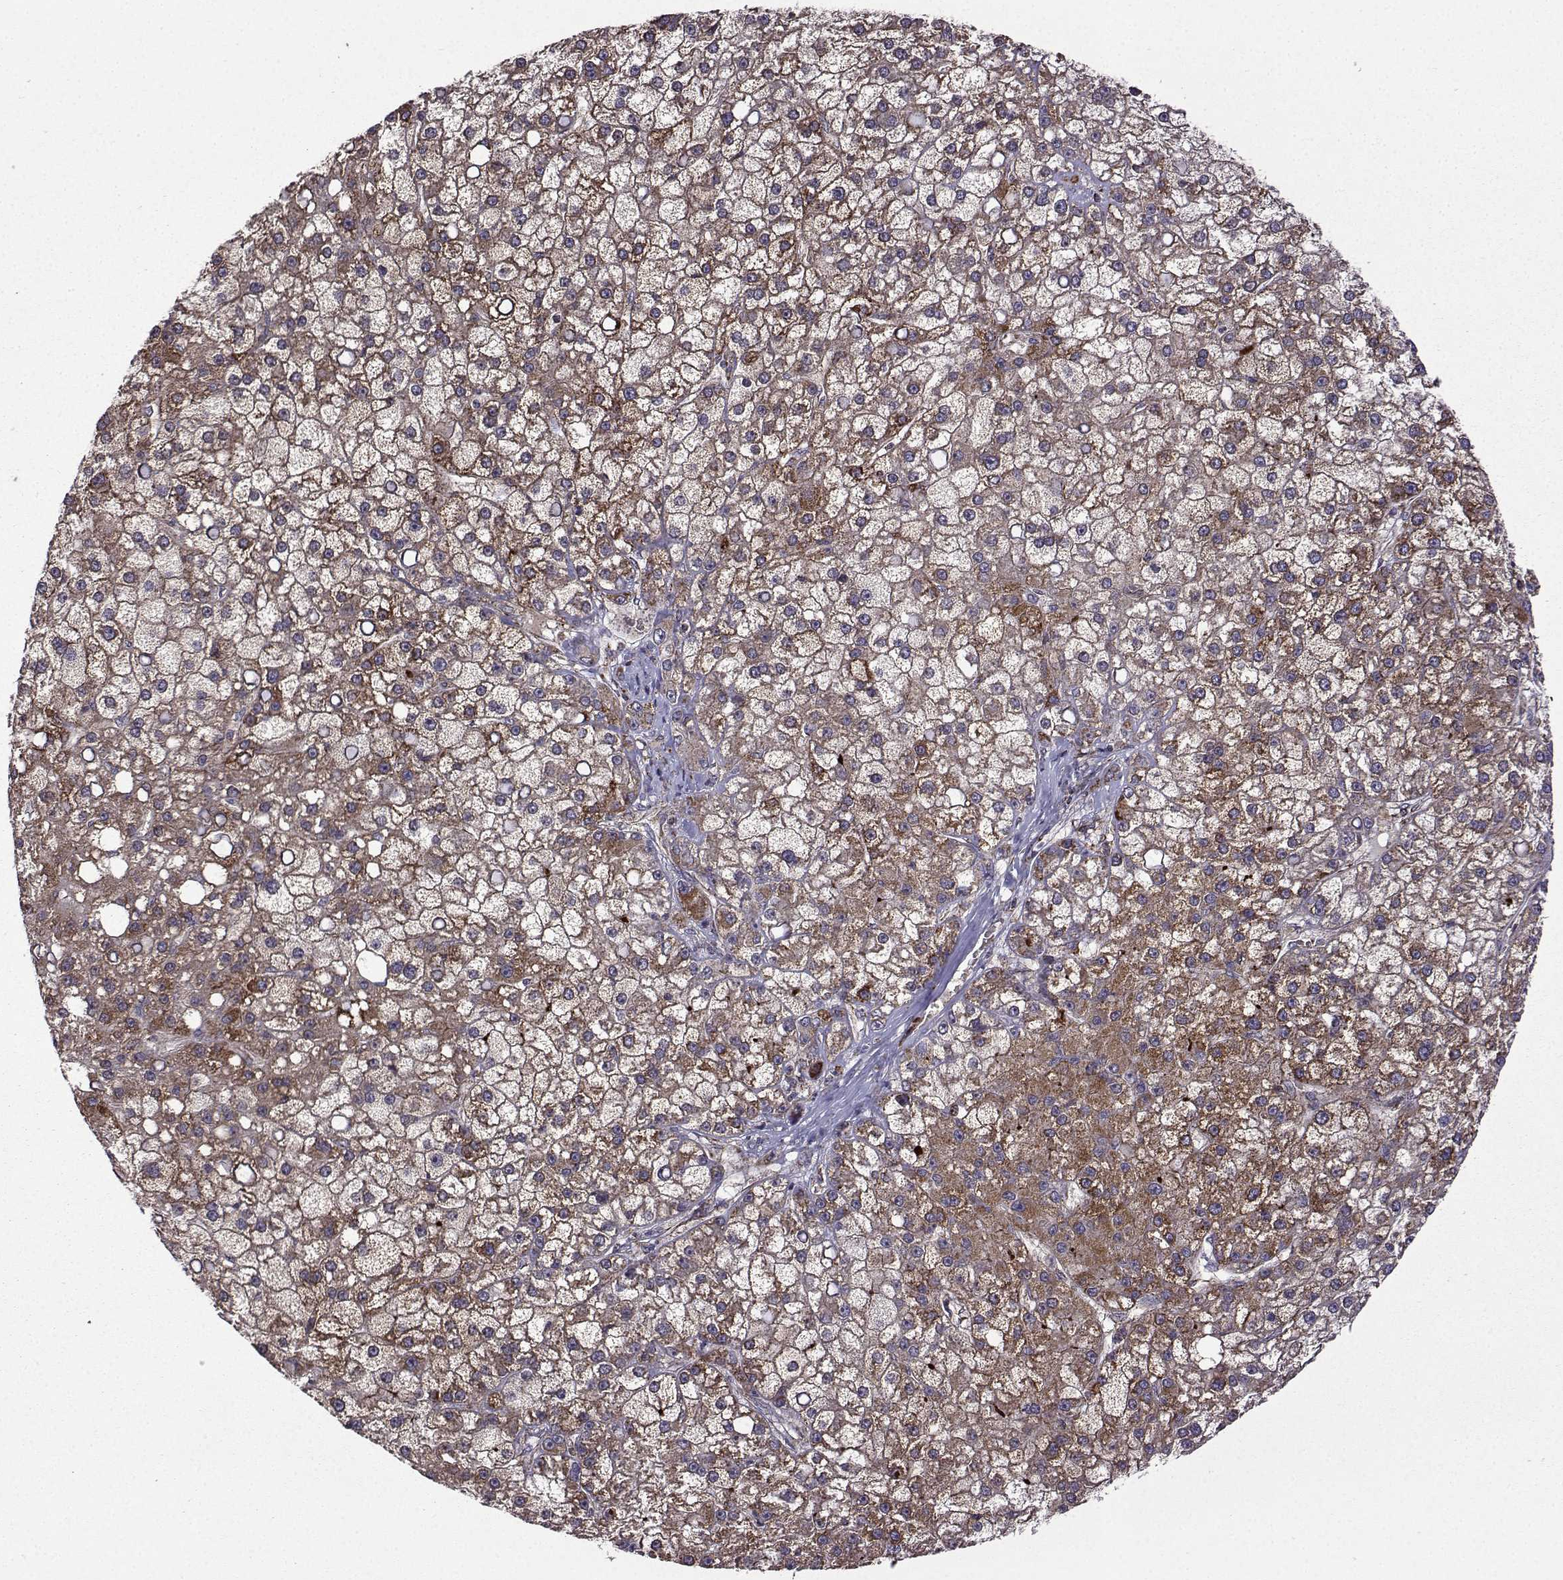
{"staining": {"intensity": "moderate", "quantity": "25%-75%", "location": "cytoplasmic/membranous"}, "tissue": "liver cancer", "cell_type": "Tumor cells", "image_type": "cancer", "snomed": [{"axis": "morphology", "description": "Carcinoma, Hepatocellular, NOS"}, {"axis": "topography", "description": "Liver"}], "caption": "Moderate cytoplasmic/membranous protein positivity is seen in about 25%-75% of tumor cells in liver hepatocellular carcinoma.", "gene": "TAB2", "patient": {"sex": "male", "age": 67}}